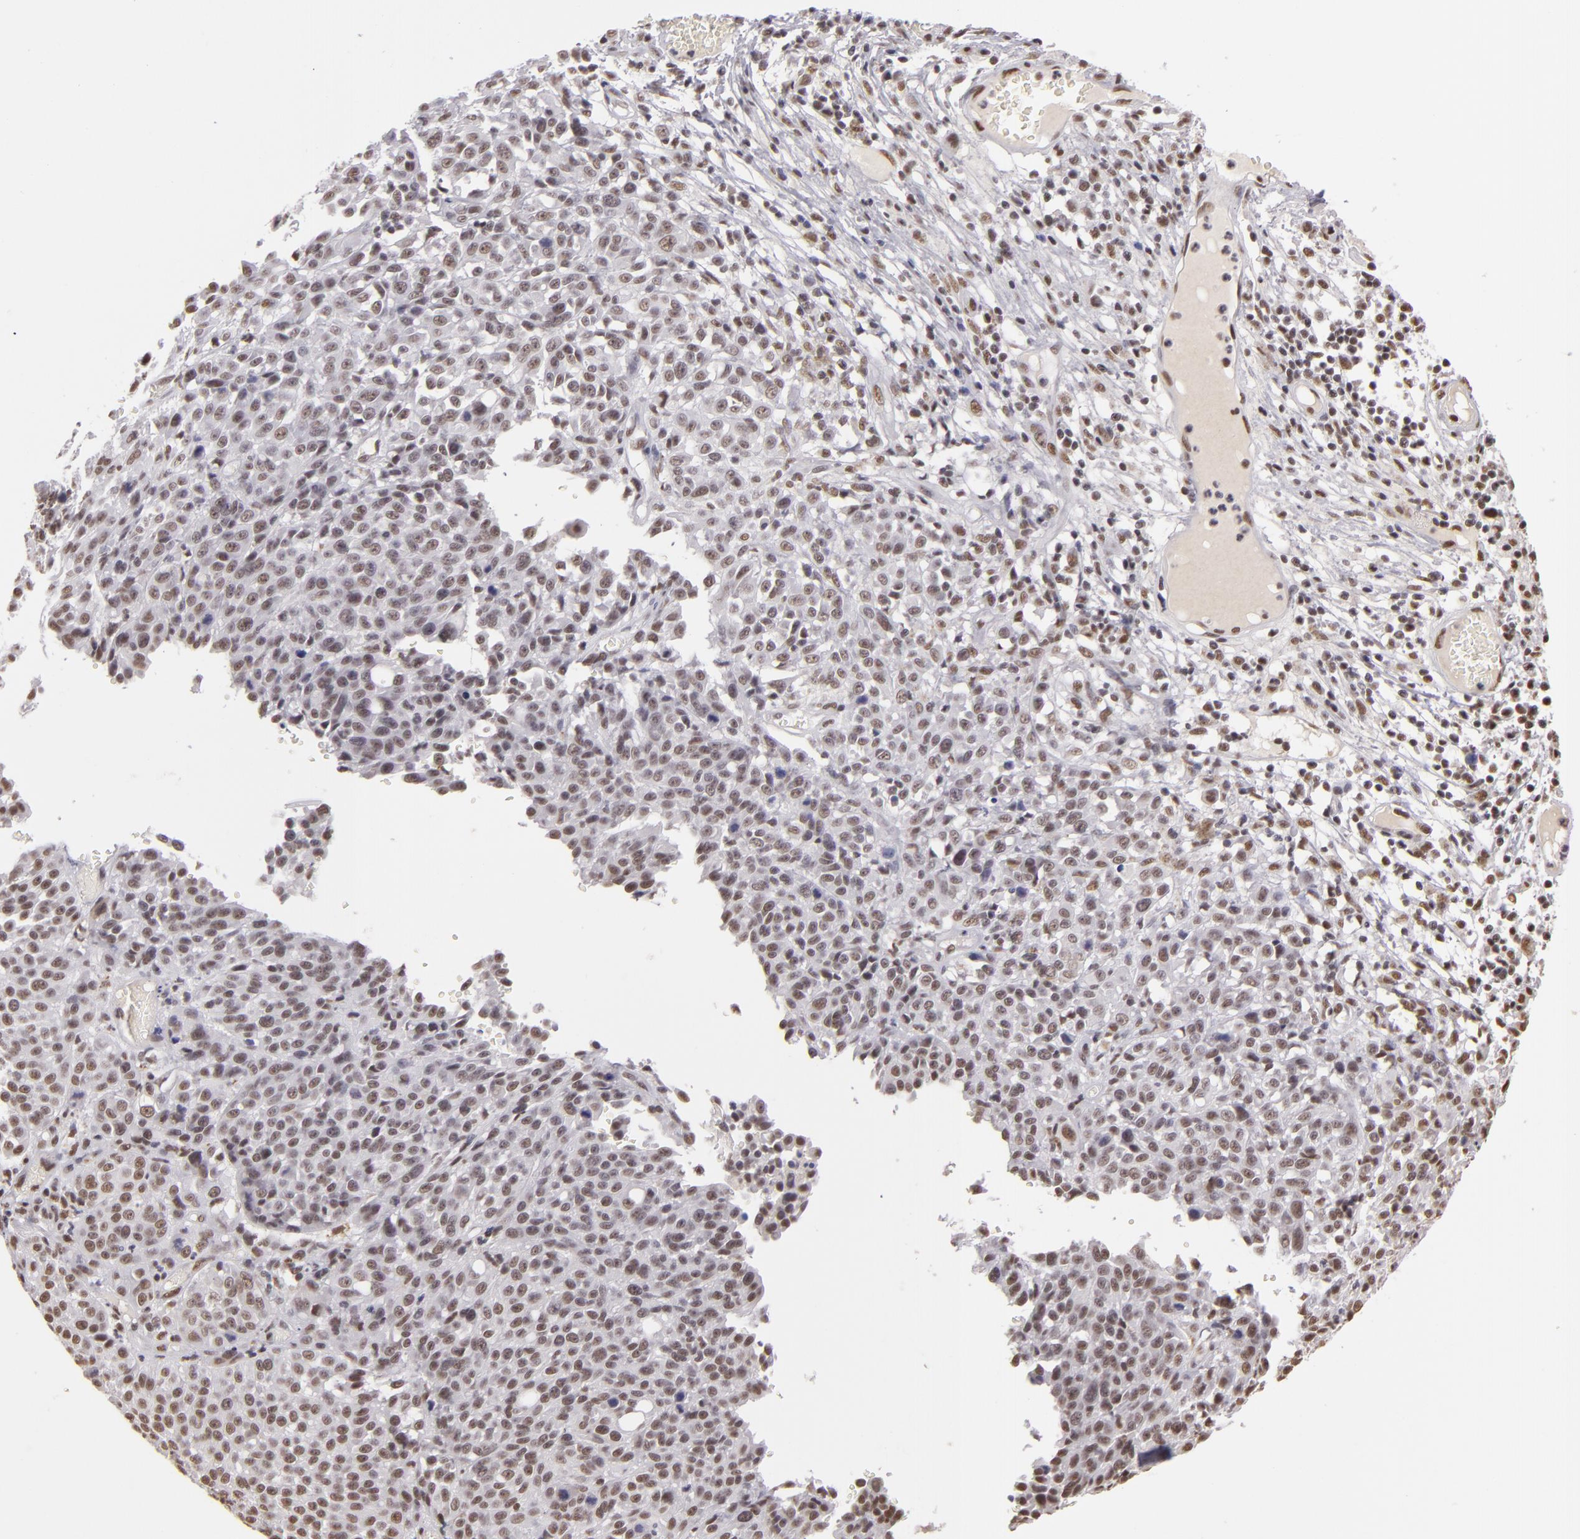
{"staining": {"intensity": "weak", "quantity": "25%-75%", "location": "nuclear"}, "tissue": "melanoma", "cell_type": "Tumor cells", "image_type": "cancer", "snomed": [{"axis": "morphology", "description": "Malignant melanoma, NOS"}, {"axis": "topography", "description": "Skin"}], "caption": "Immunohistochemical staining of malignant melanoma reveals low levels of weak nuclear protein positivity in about 25%-75% of tumor cells.", "gene": "INTS6", "patient": {"sex": "female", "age": 49}}